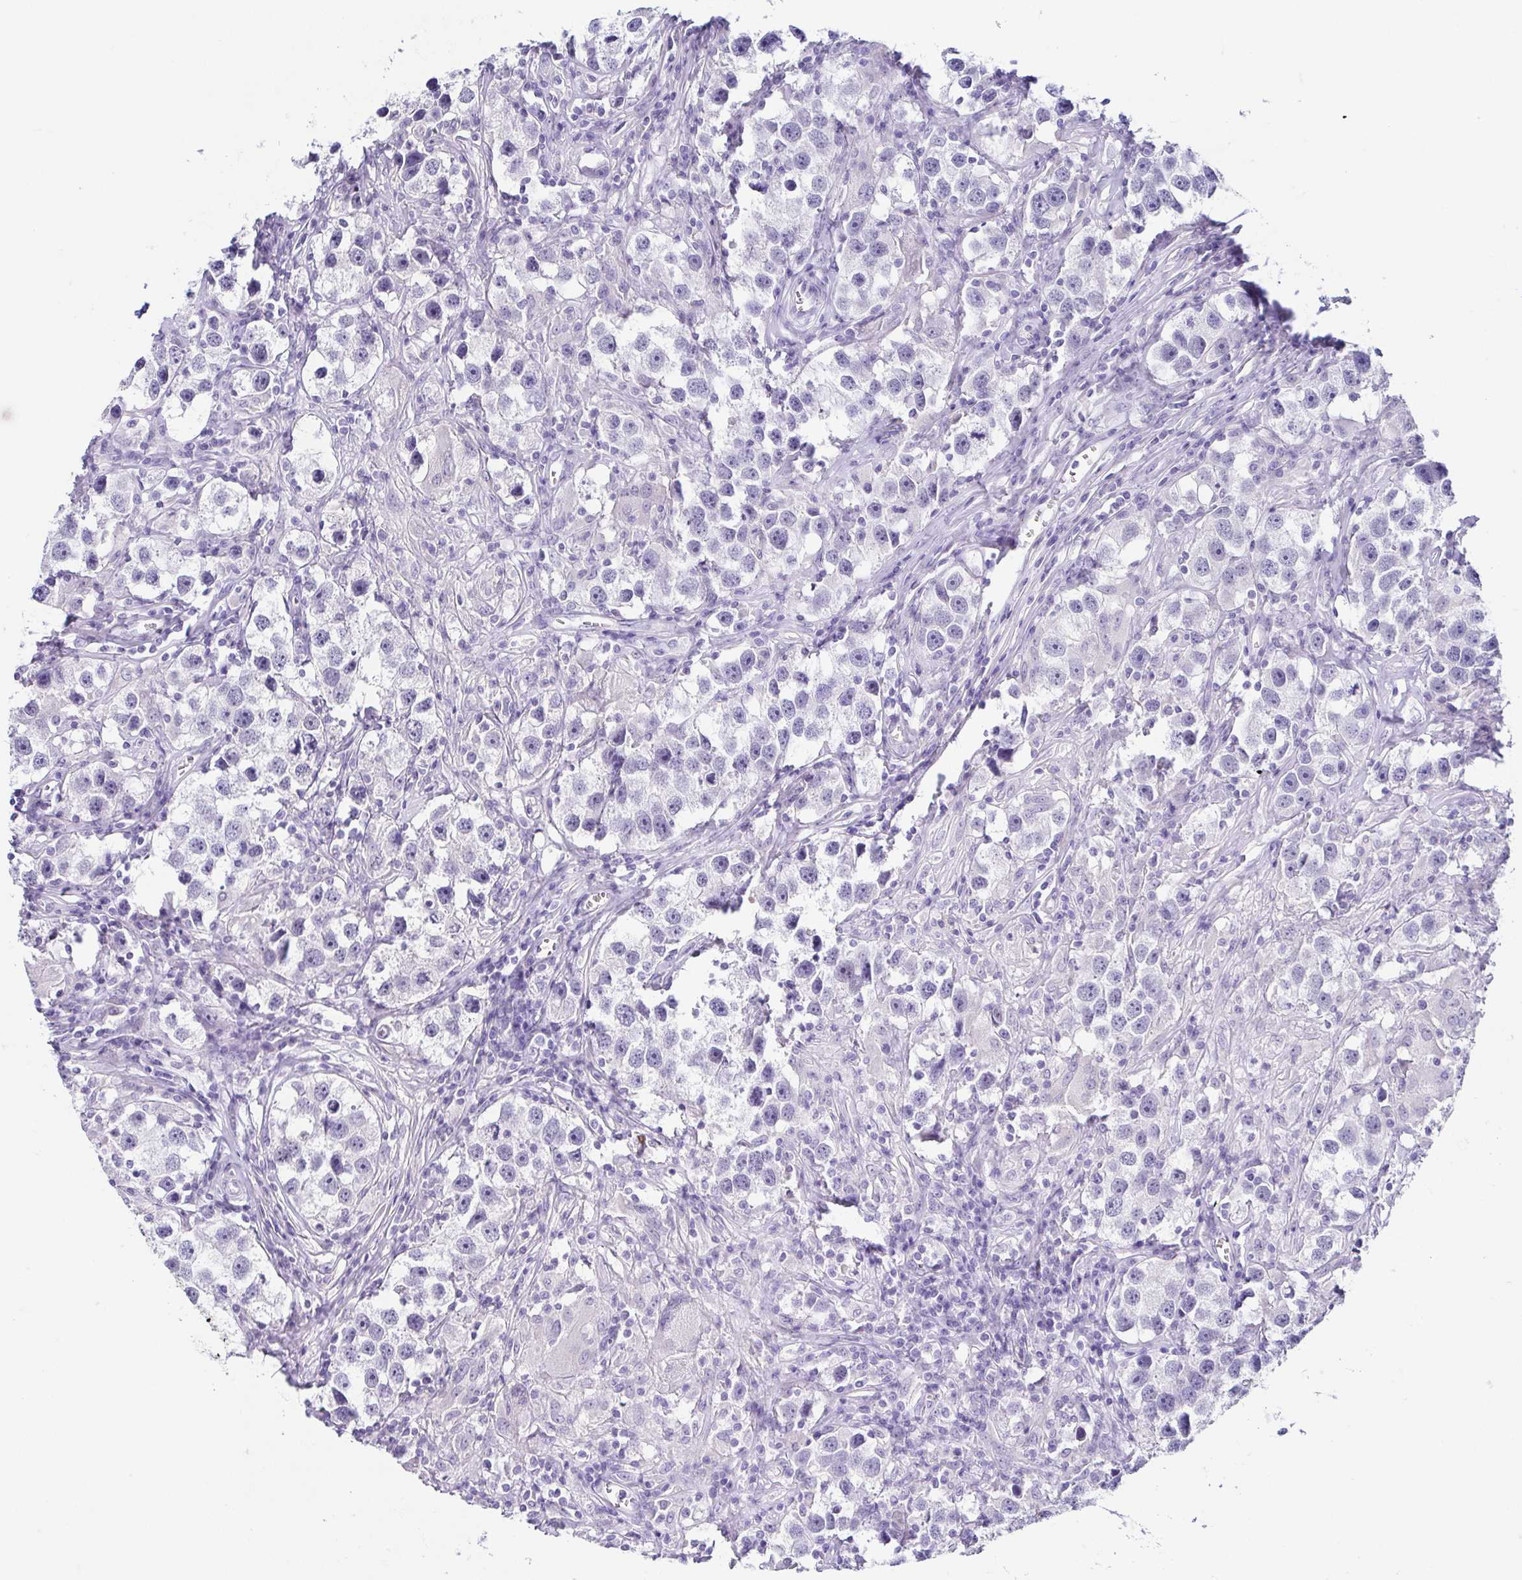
{"staining": {"intensity": "negative", "quantity": "none", "location": "none"}, "tissue": "testis cancer", "cell_type": "Tumor cells", "image_type": "cancer", "snomed": [{"axis": "morphology", "description": "Seminoma, NOS"}, {"axis": "topography", "description": "Testis"}], "caption": "This is an IHC histopathology image of human testis cancer (seminoma). There is no expression in tumor cells.", "gene": "TP73", "patient": {"sex": "male", "age": 49}}